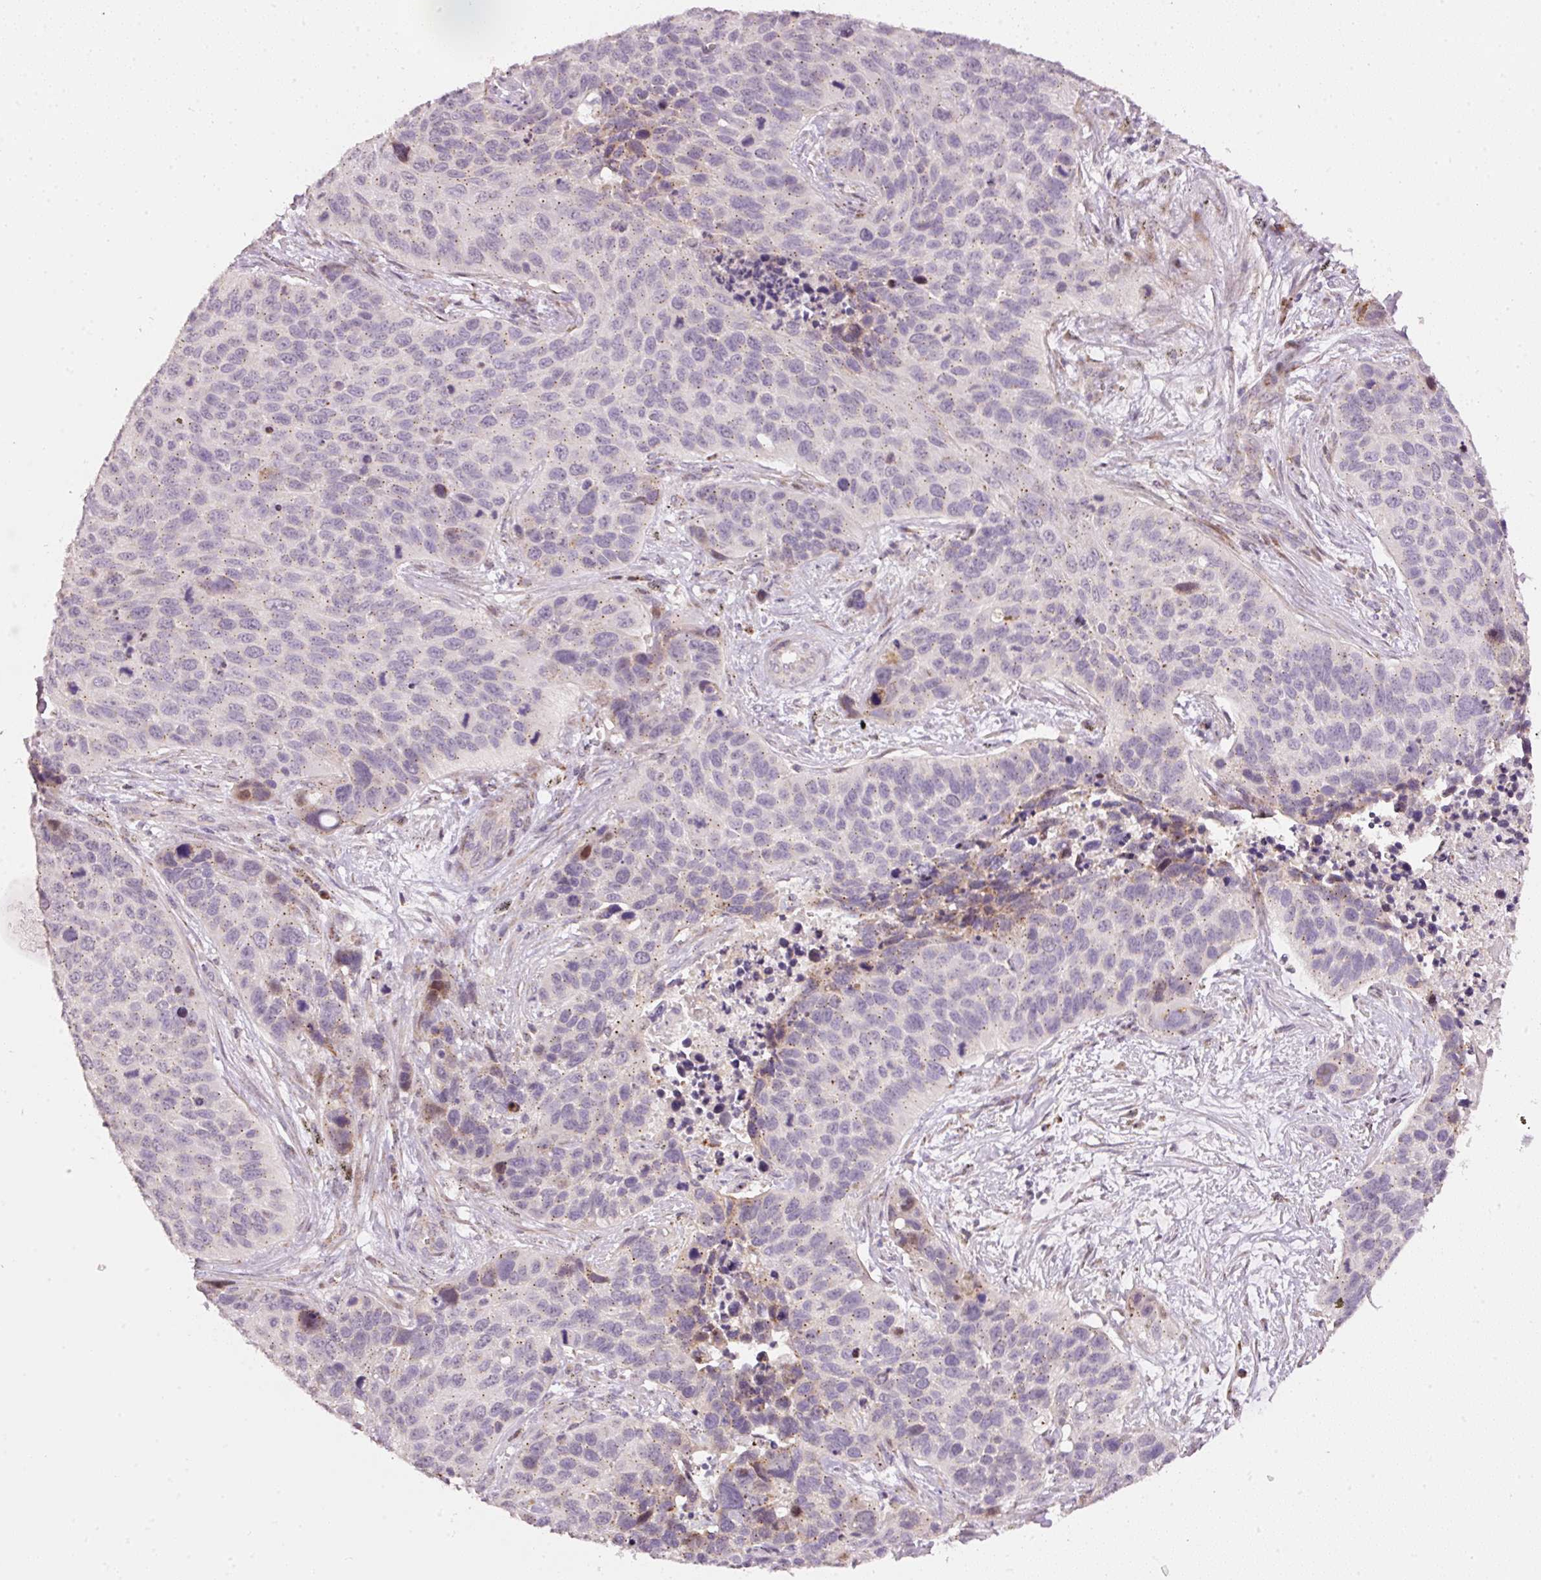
{"staining": {"intensity": "negative", "quantity": "none", "location": "none"}, "tissue": "lung cancer", "cell_type": "Tumor cells", "image_type": "cancer", "snomed": [{"axis": "morphology", "description": "Squamous cell carcinoma, NOS"}, {"axis": "topography", "description": "Lung"}], "caption": "Photomicrograph shows no significant protein staining in tumor cells of lung squamous cell carcinoma.", "gene": "TOB2", "patient": {"sex": "male", "age": 62}}